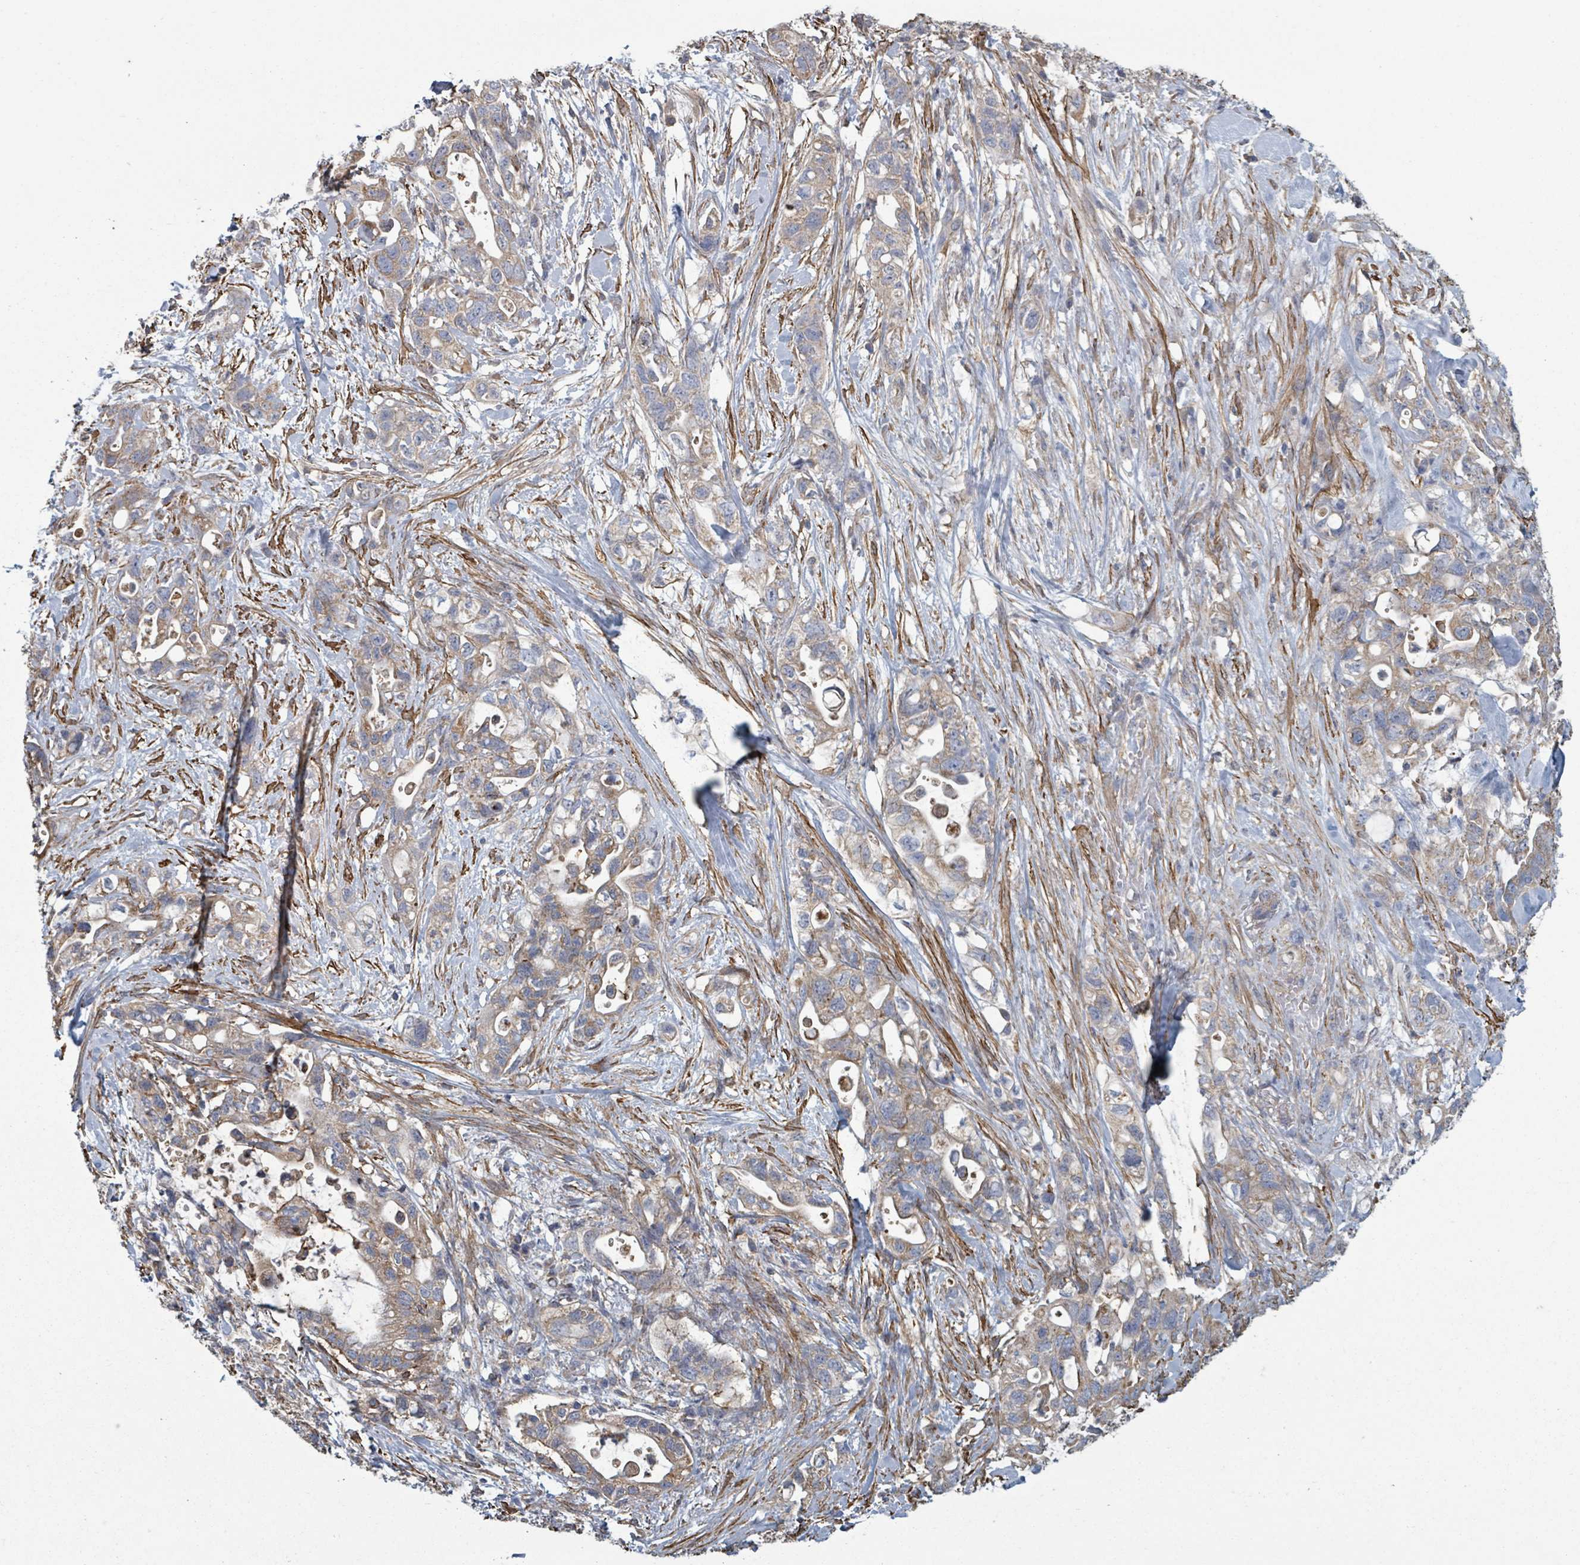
{"staining": {"intensity": "weak", "quantity": "25%-75%", "location": "cytoplasmic/membranous"}, "tissue": "pancreatic cancer", "cell_type": "Tumor cells", "image_type": "cancer", "snomed": [{"axis": "morphology", "description": "Adenocarcinoma, NOS"}, {"axis": "topography", "description": "Pancreas"}], "caption": "A histopathology image showing weak cytoplasmic/membranous positivity in about 25%-75% of tumor cells in pancreatic adenocarcinoma, as visualized by brown immunohistochemical staining.", "gene": "ADCK1", "patient": {"sex": "female", "age": 72}}